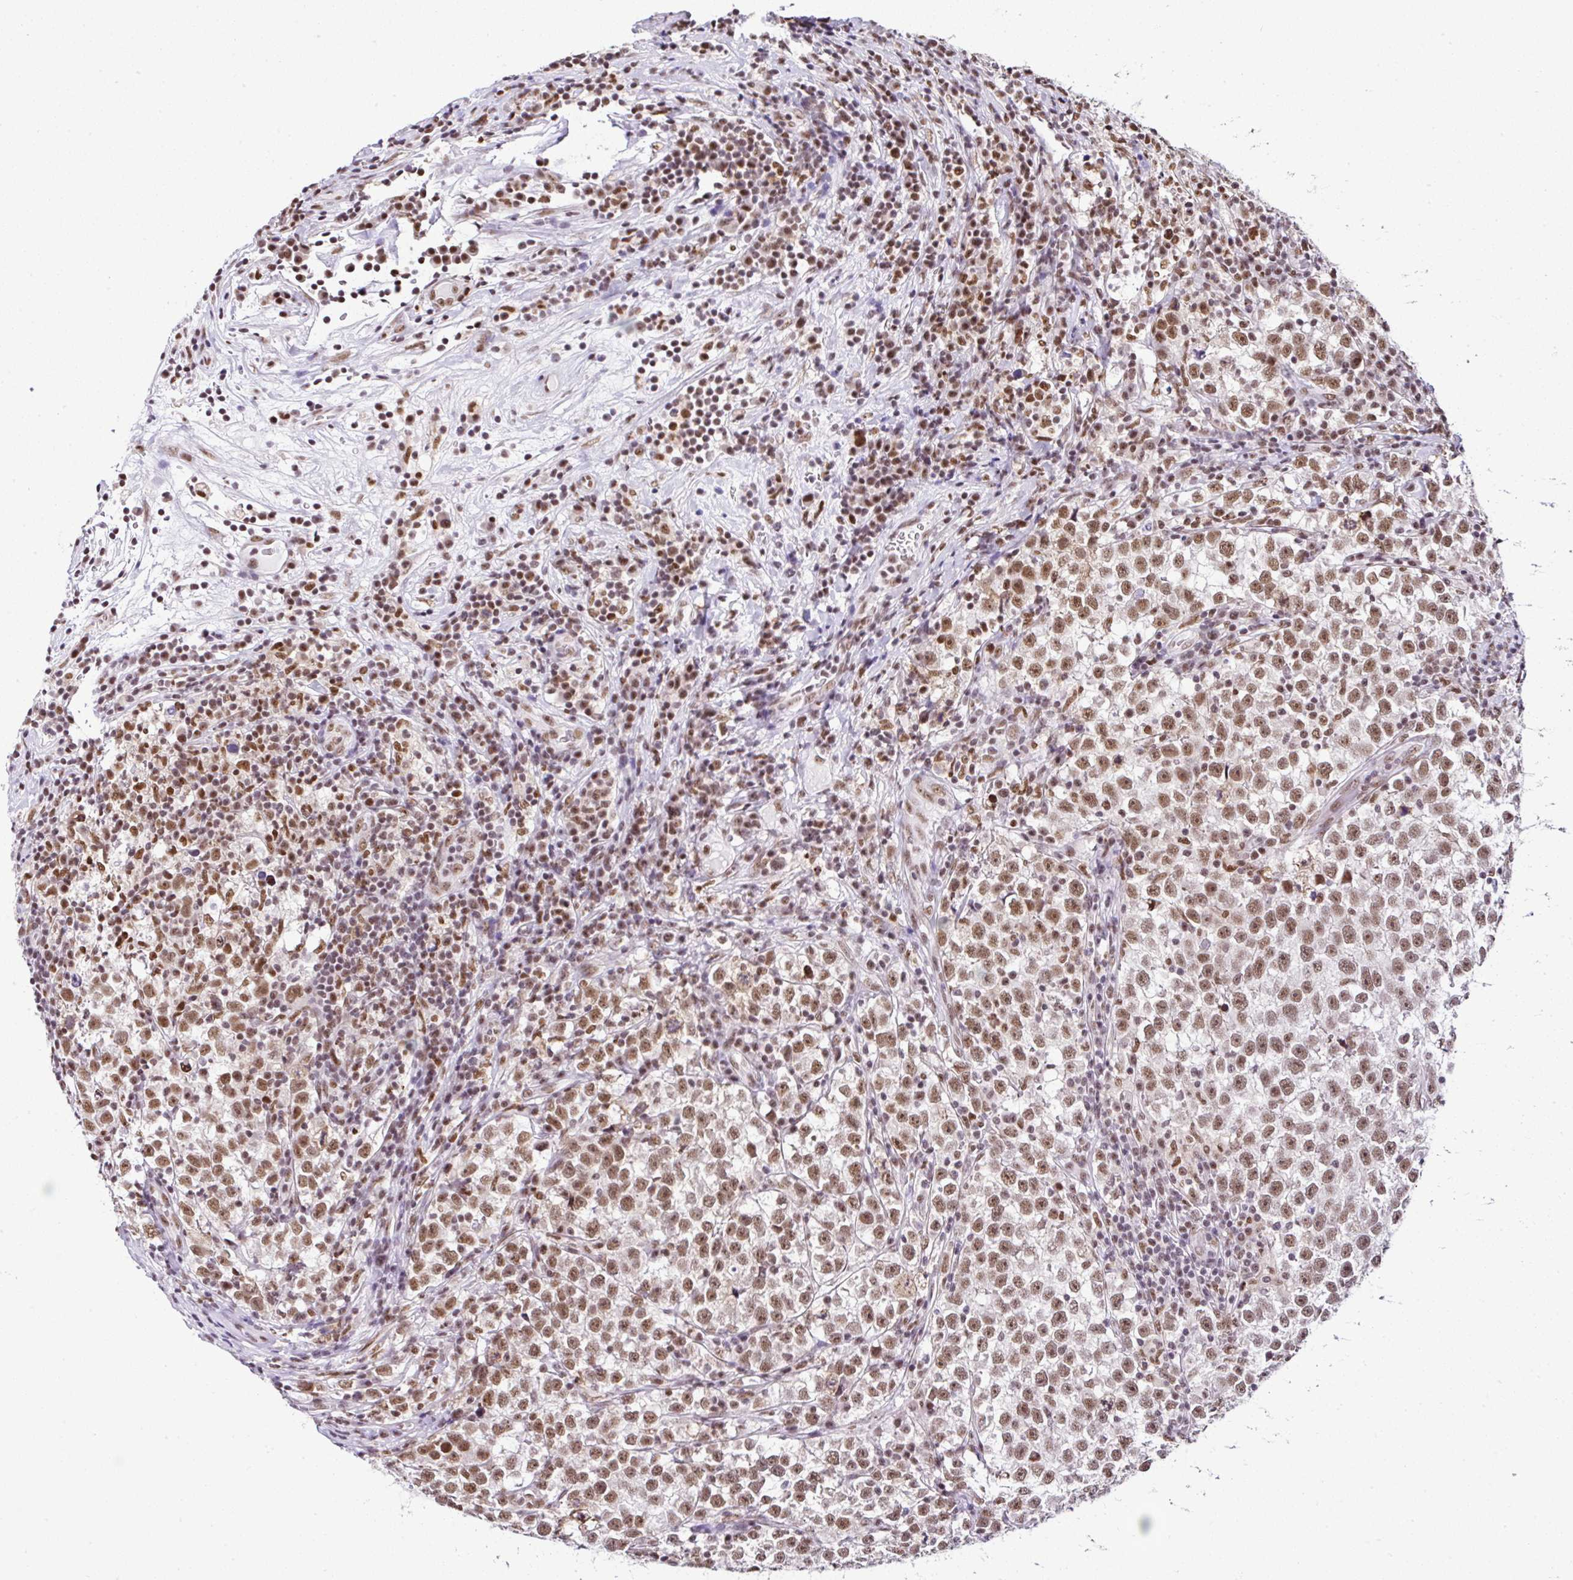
{"staining": {"intensity": "moderate", "quantity": ">75%", "location": "nuclear"}, "tissue": "testis cancer", "cell_type": "Tumor cells", "image_type": "cancer", "snomed": [{"axis": "morphology", "description": "Normal tissue, NOS"}, {"axis": "morphology", "description": "Seminoma, NOS"}, {"axis": "topography", "description": "Testis"}], "caption": "A high-resolution histopathology image shows immunohistochemistry (IHC) staining of testis seminoma, which exhibits moderate nuclear positivity in approximately >75% of tumor cells. The staining was performed using DAB to visualize the protein expression in brown, while the nuclei were stained in blue with hematoxylin (Magnification: 20x).", "gene": "PTPN2", "patient": {"sex": "male", "age": 43}}